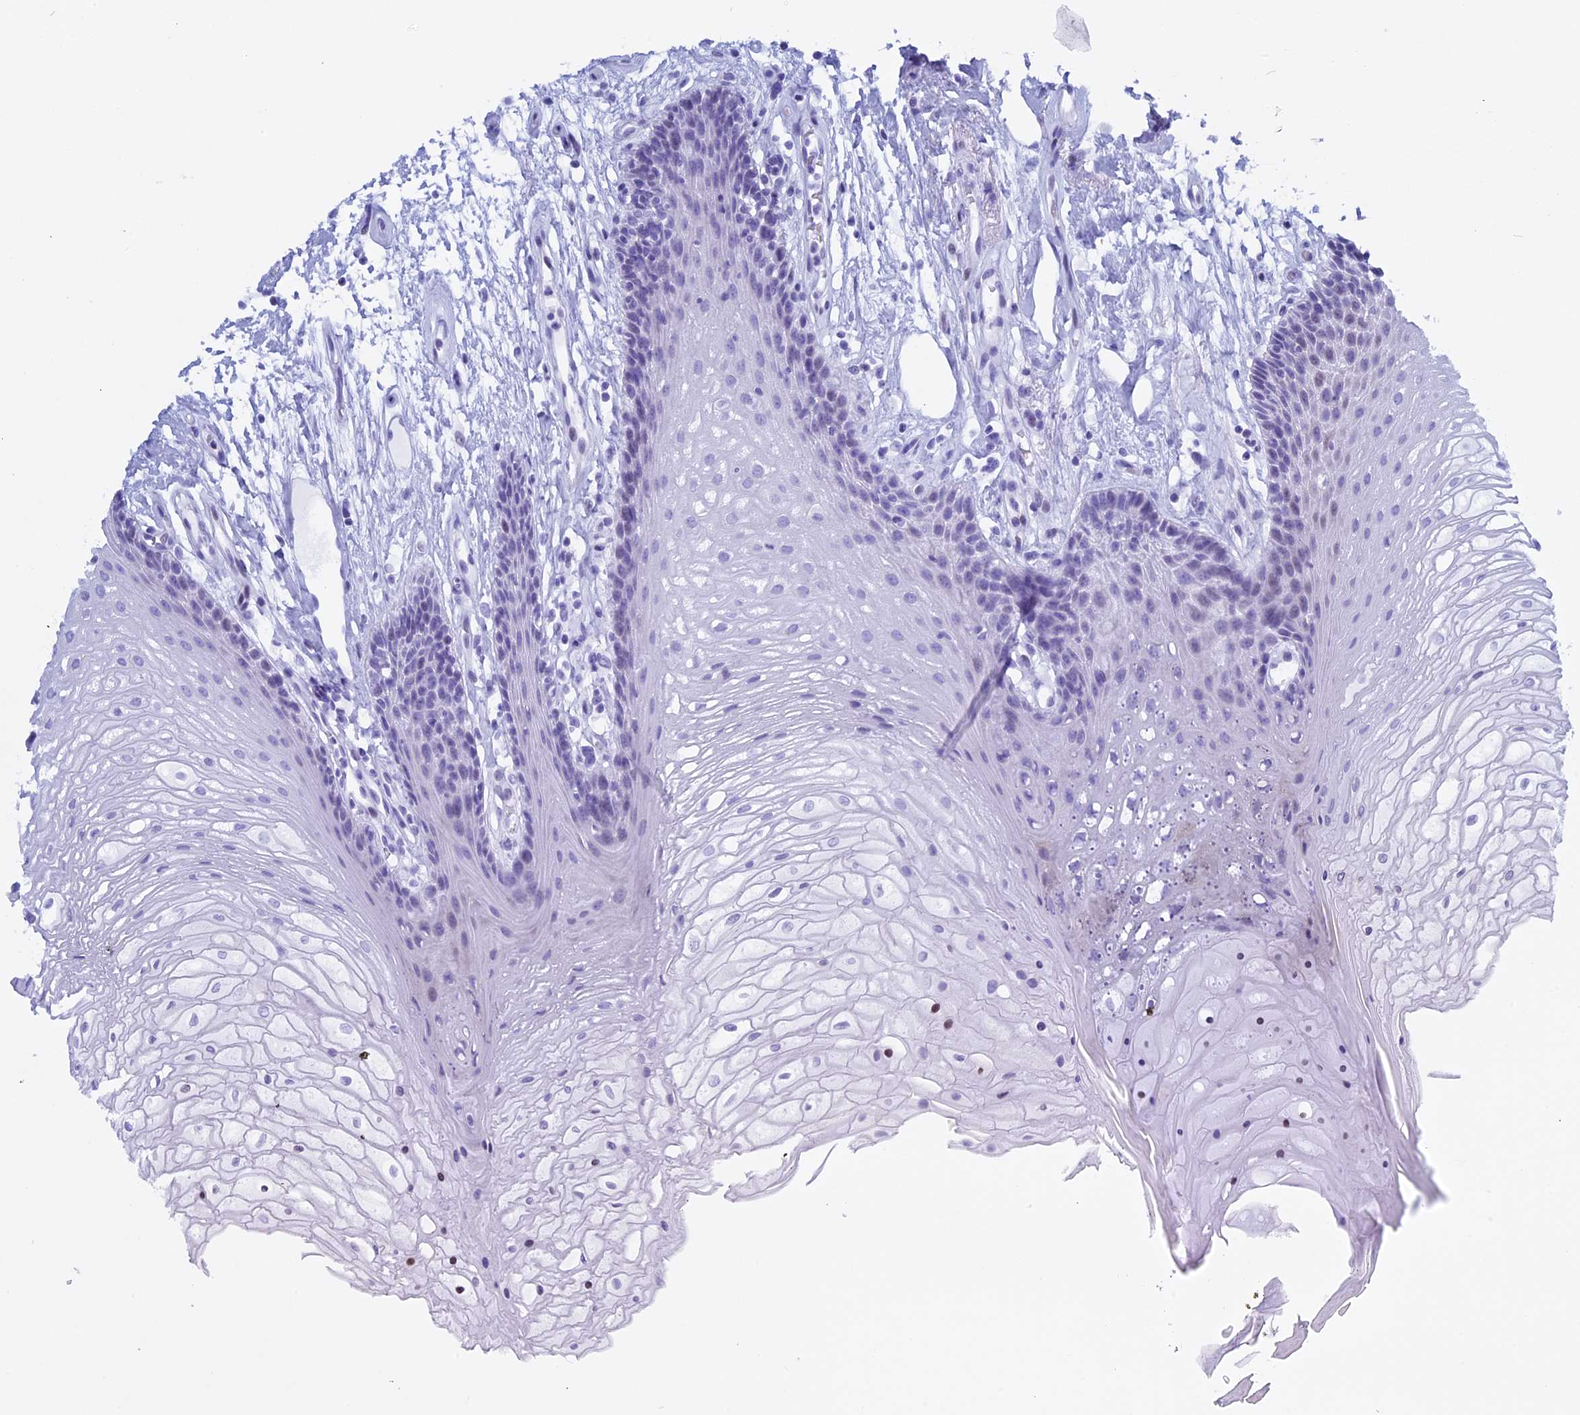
{"staining": {"intensity": "negative", "quantity": "none", "location": "none"}, "tissue": "oral mucosa", "cell_type": "Squamous epithelial cells", "image_type": "normal", "snomed": [{"axis": "morphology", "description": "Normal tissue, NOS"}, {"axis": "topography", "description": "Oral tissue"}], "caption": "DAB immunohistochemical staining of unremarkable oral mucosa exhibits no significant positivity in squamous epithelial cells.", "gene": "KCTD21", "patient": {"sex": "female", "age": 80}}